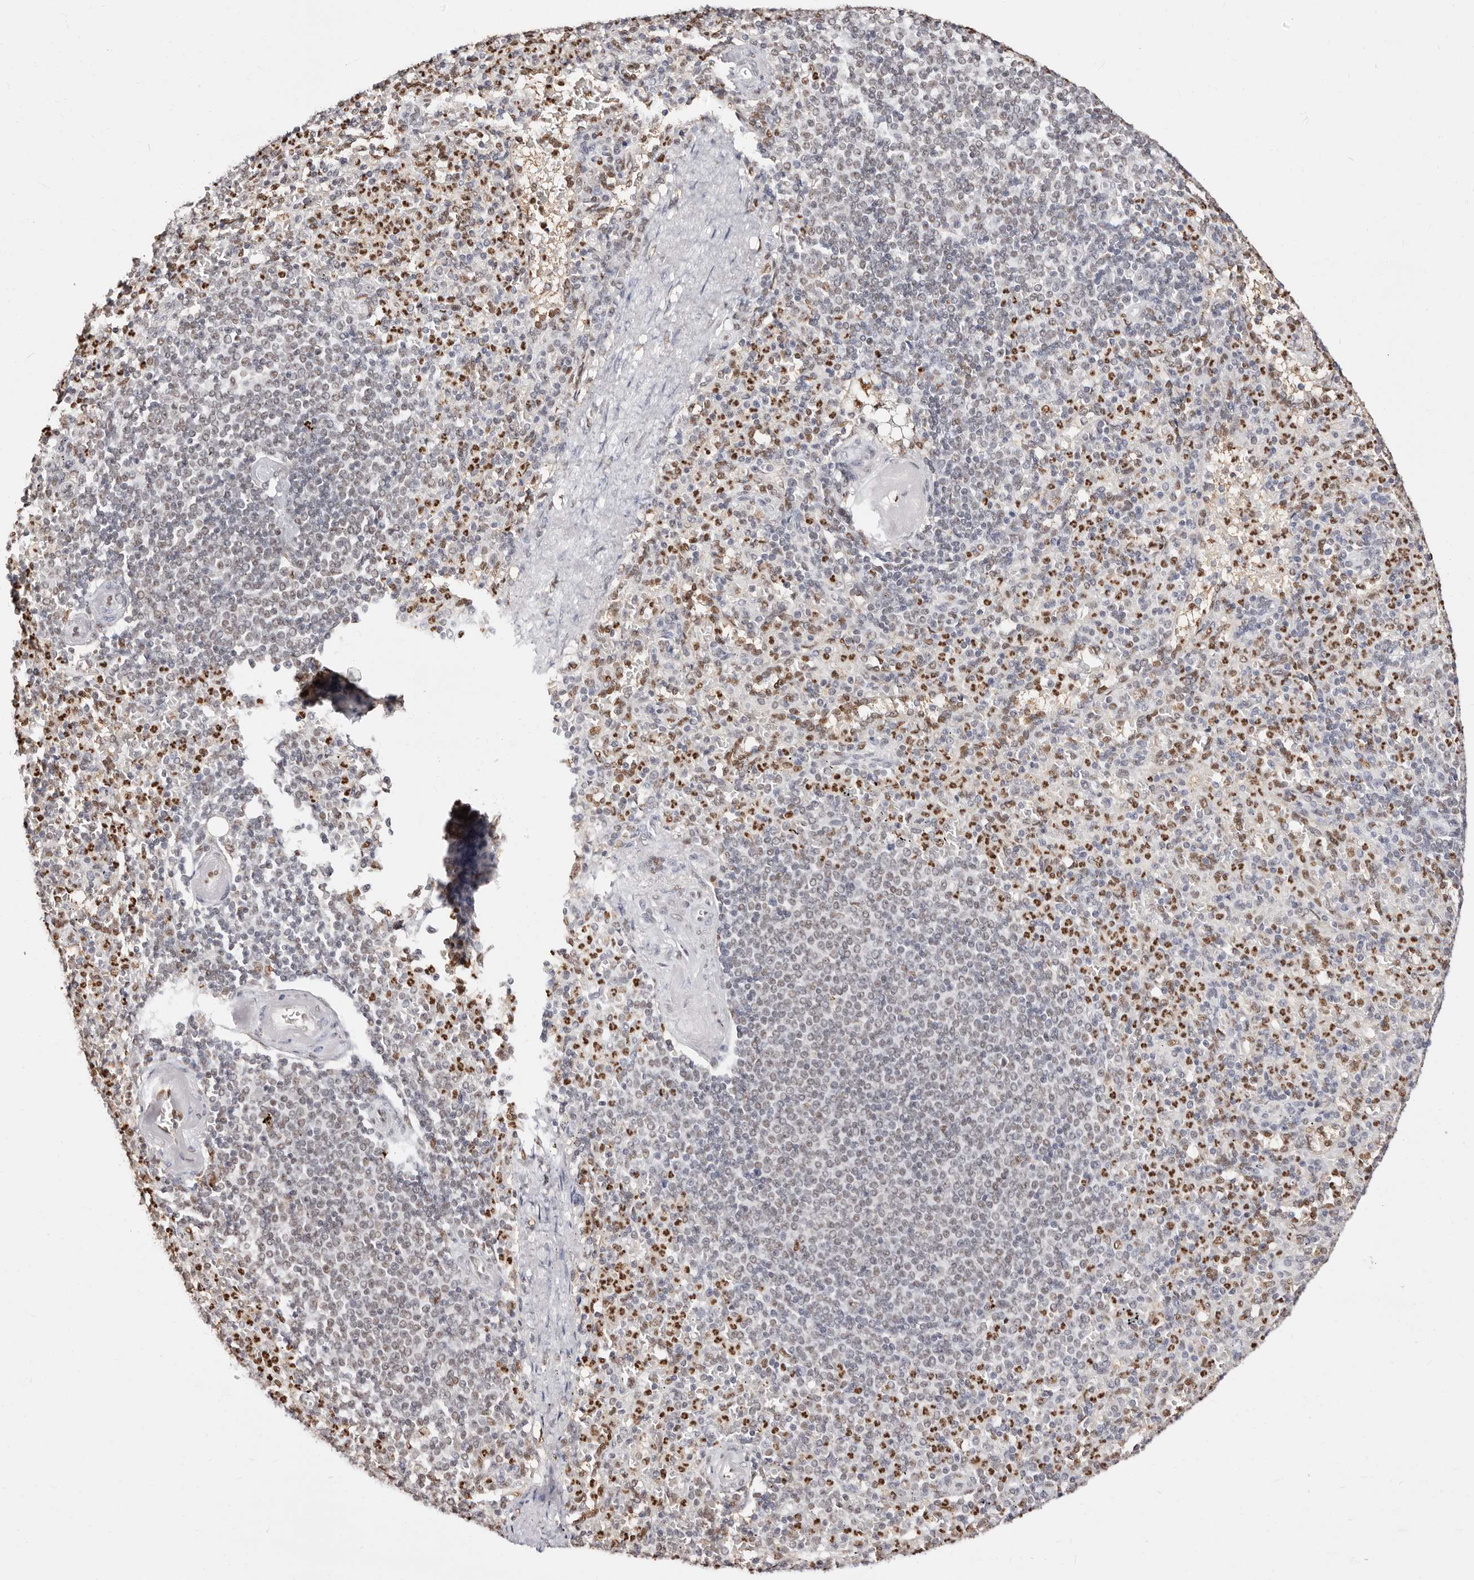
{"staining": {"intensity": "moderate", "quantity": "25%-75%", "location": "nuclear"}, "tissue": "spleen", "cell_type": "Cells in red pulp", "image_type": "normal", "snomed": [{"axis": "morphology", "description": "Normal tissue, NOS"}, {"axis": "topography", "description": "Spleen"}], "caption": "An IHC image of normal tissue is shown. Protein staining in brown highlights moderate nuclear positivity in spleen within cells in red pulp.", "gene": "TKT", "patient": {"sex": "female", "age": 74}}